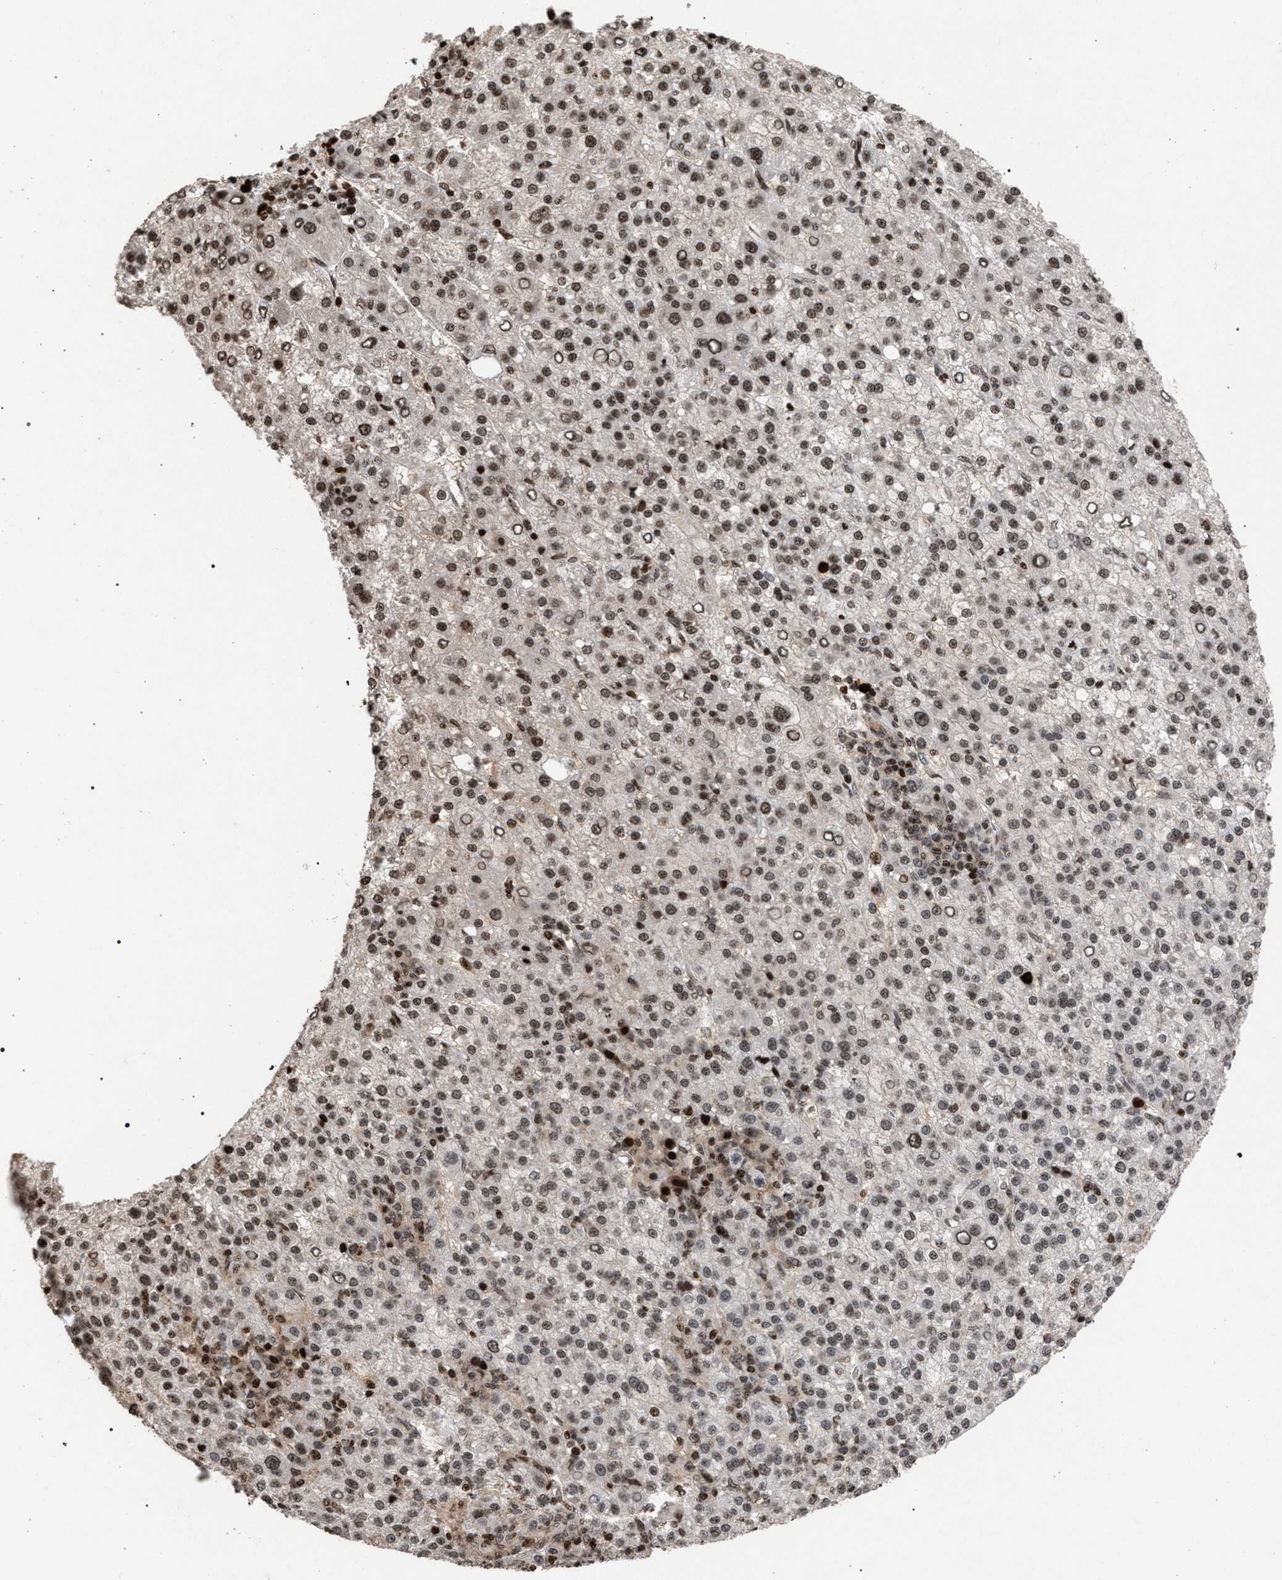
{"staining": {"intensity": "moderate", "quantity": ">75%", "location": "nuclear"}, "tissue": "liver cancer", "cell_type": "Tumor cells", "image_type": "cancer", "snomed": [{"axis": "morphology", "description": "Carcinoma, Hepatocellular, NOS"}, {"axis": "topography", "description": "Liver"}], "caption": "Protein analysis of liver hepatocellular carcinoma tissue displays moderate nuclear staining in approximately >75% of tumor cells.", "gene": "FOXD3", "patient": {"sex": "female", "age": 58}}